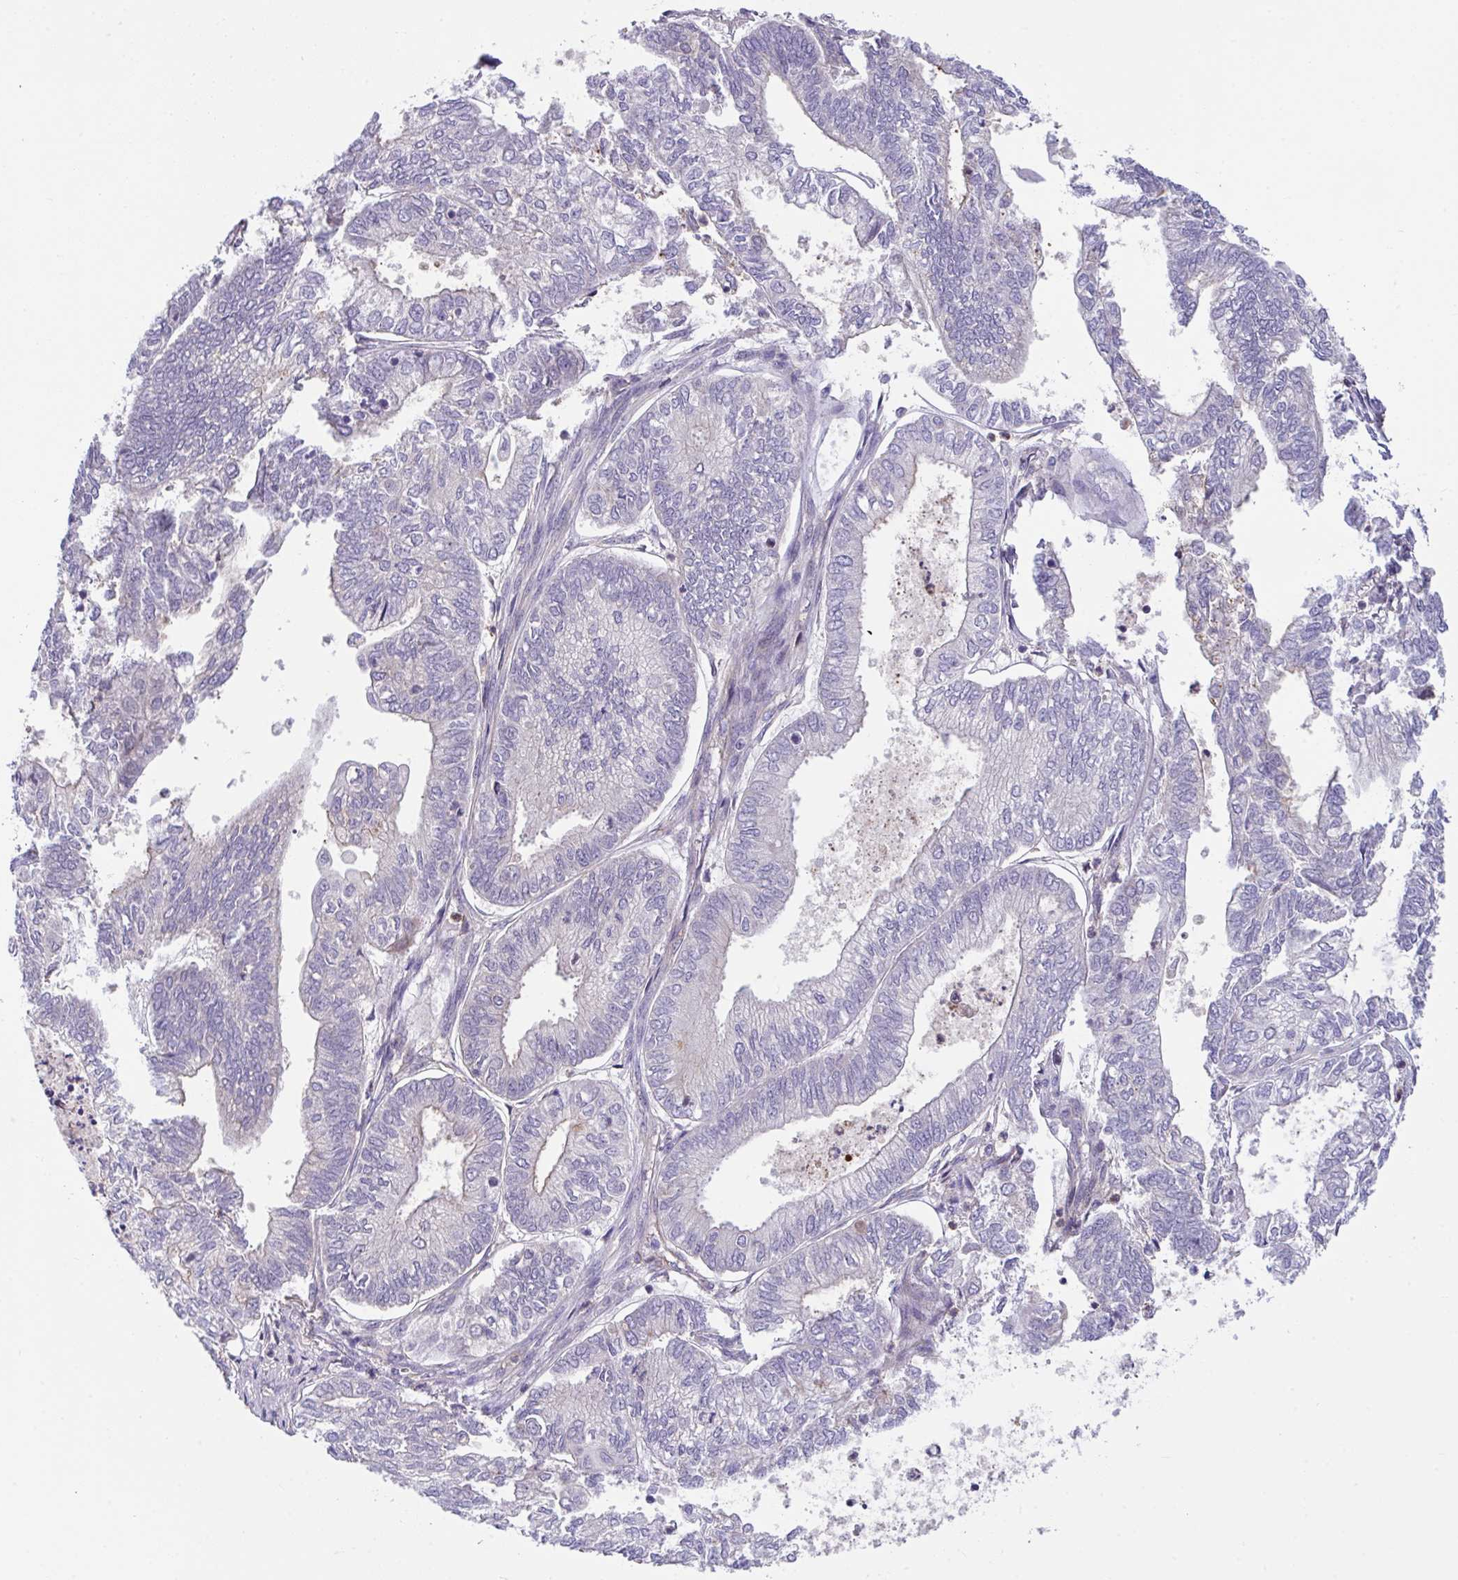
{"staining": {"intensity": "weak", "quantity": "<25%", "location": "cytoplasmic/membranous"}, "tissue": "ovarian cancer", "cell_type": "Tumor cells", "image_type": "cancer", "snomed": [{"axis": "morphology", "description": "Carcinoma, endometroid"}, {"axis": "topography", "description": "Ovary"}], "caption": "A high-resolution histopathology image shows immunohistochemistry staining of ovarian endometroid carcinoma, which demonstrates no significant expression in tumor cells. Nuclei are stained in blue.", "gene": "RHOXF1", "patient": {"sex": "female", "age": 64}}